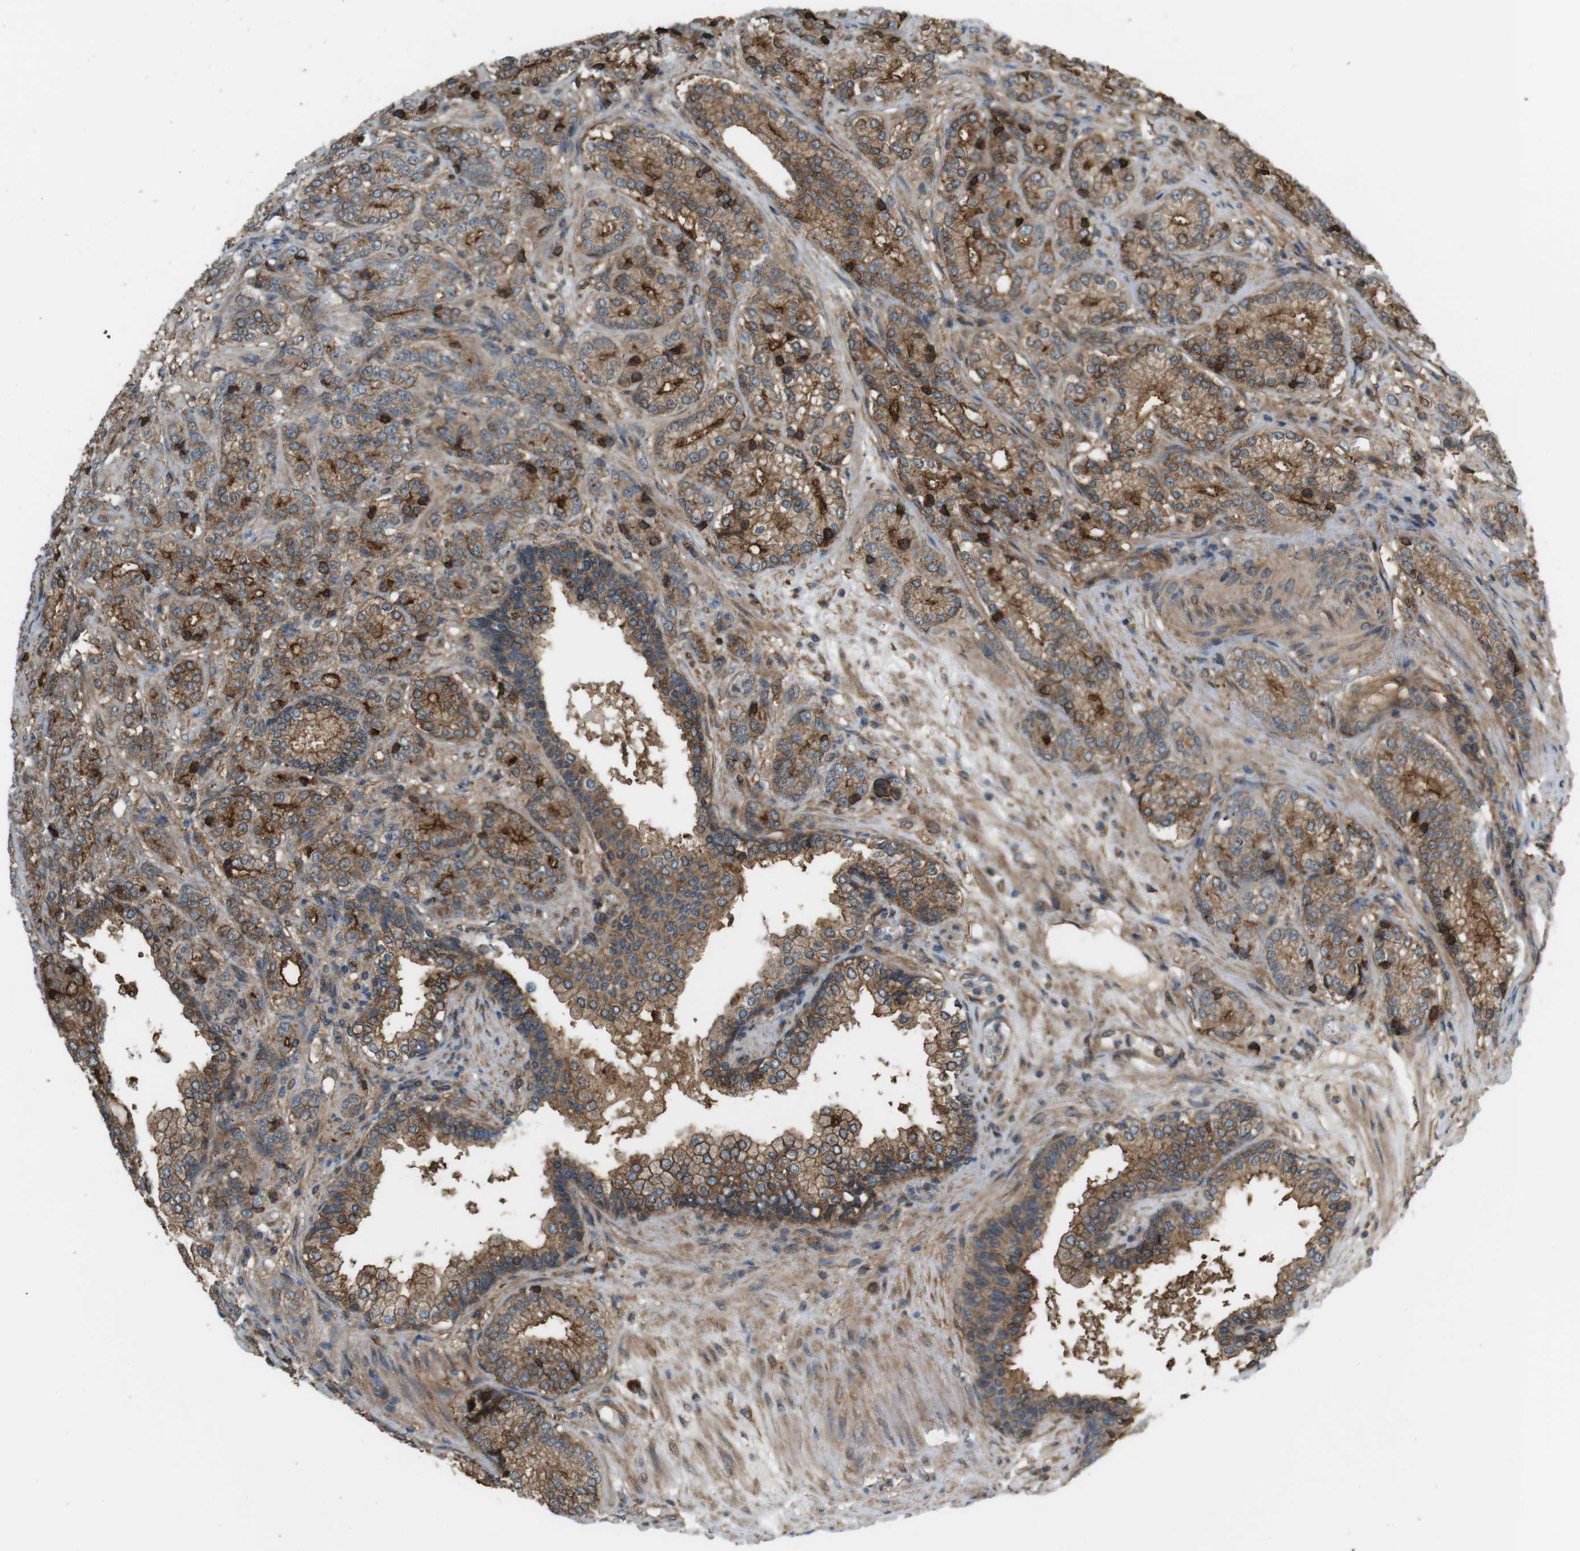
{"staining": {"intensity": "moderate", "quantity": ">75%", "location": "cytoplasmic/membranous"}, "tissue": "prostate cancer", "cell_type": "Tumor cells", "image_type": "cancer", "snomed": [{"axis": "morphology", "description": "Adenocarcinoma, High grade"}, {"axis": "topography", "description": "Prostate"}], "caption": "This histopathology image demonstrates immunohistochemistry (IHC) staining of human high-grade adenocarcinoma (prostate), with medium moderate cytoplasmic/membranous staining in approximately >75% of tumor cells.", "gene": "DDAH2", "patient": {"sex": "male", "age": 61}}